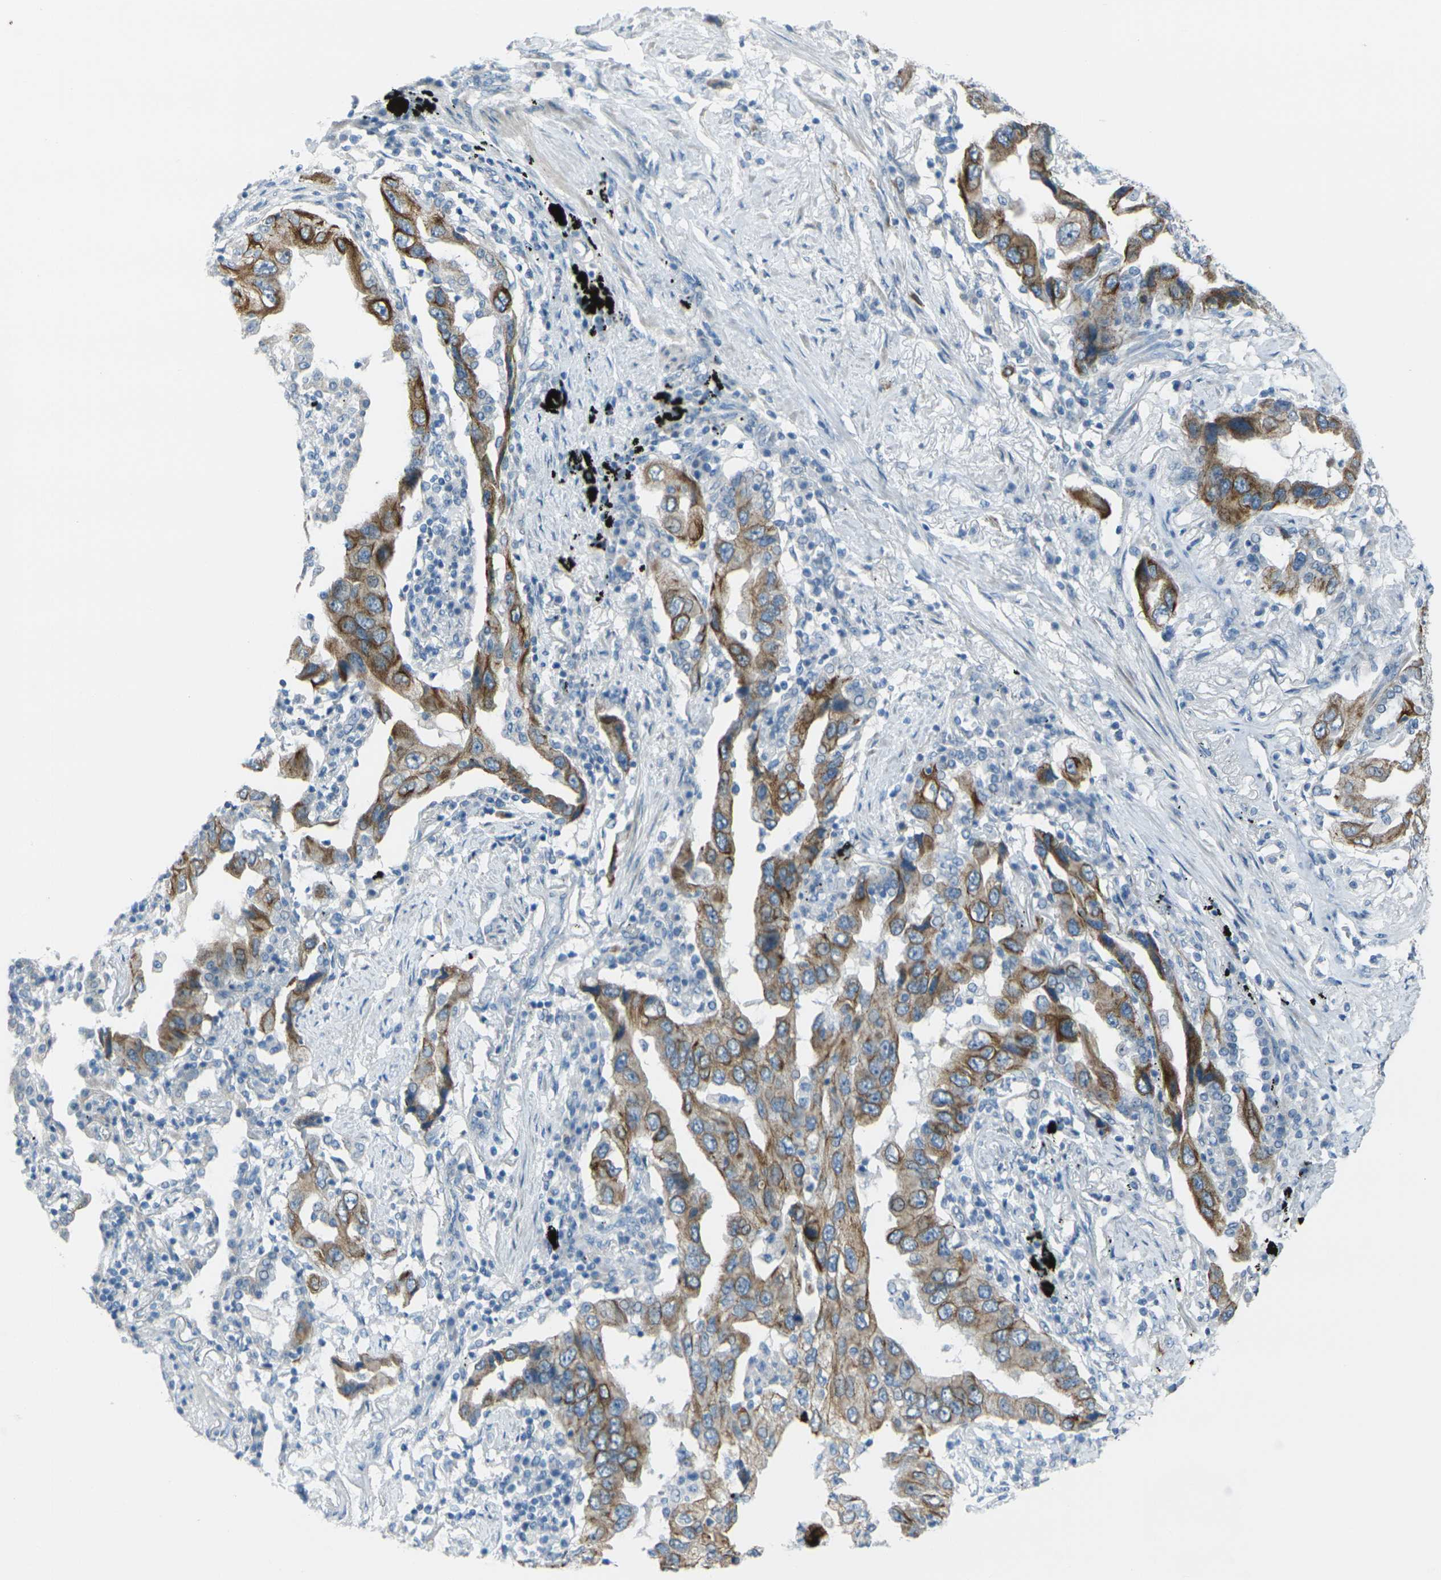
{"staining": {"intensity": "moderate", "quantity": ">75%", "location": "cytoplasmic/membranous"}, "tissue": "lung cancer", "cell_type": "Tumor cells", "image_type": "cancer", "snomed": [{"axis": "morphology", "description": "Adenocarcinoma, NOS"}, {"axis": "topography", "description": "Lung"}], "caption": "This is an image of IHC staining of lung adenocarcinoma, which shows moderate positivity in the cytoplasmic/membranous of tumor cells.", "gene": "ANKRD46", "patient": {"sex": "female", "age": 65}}